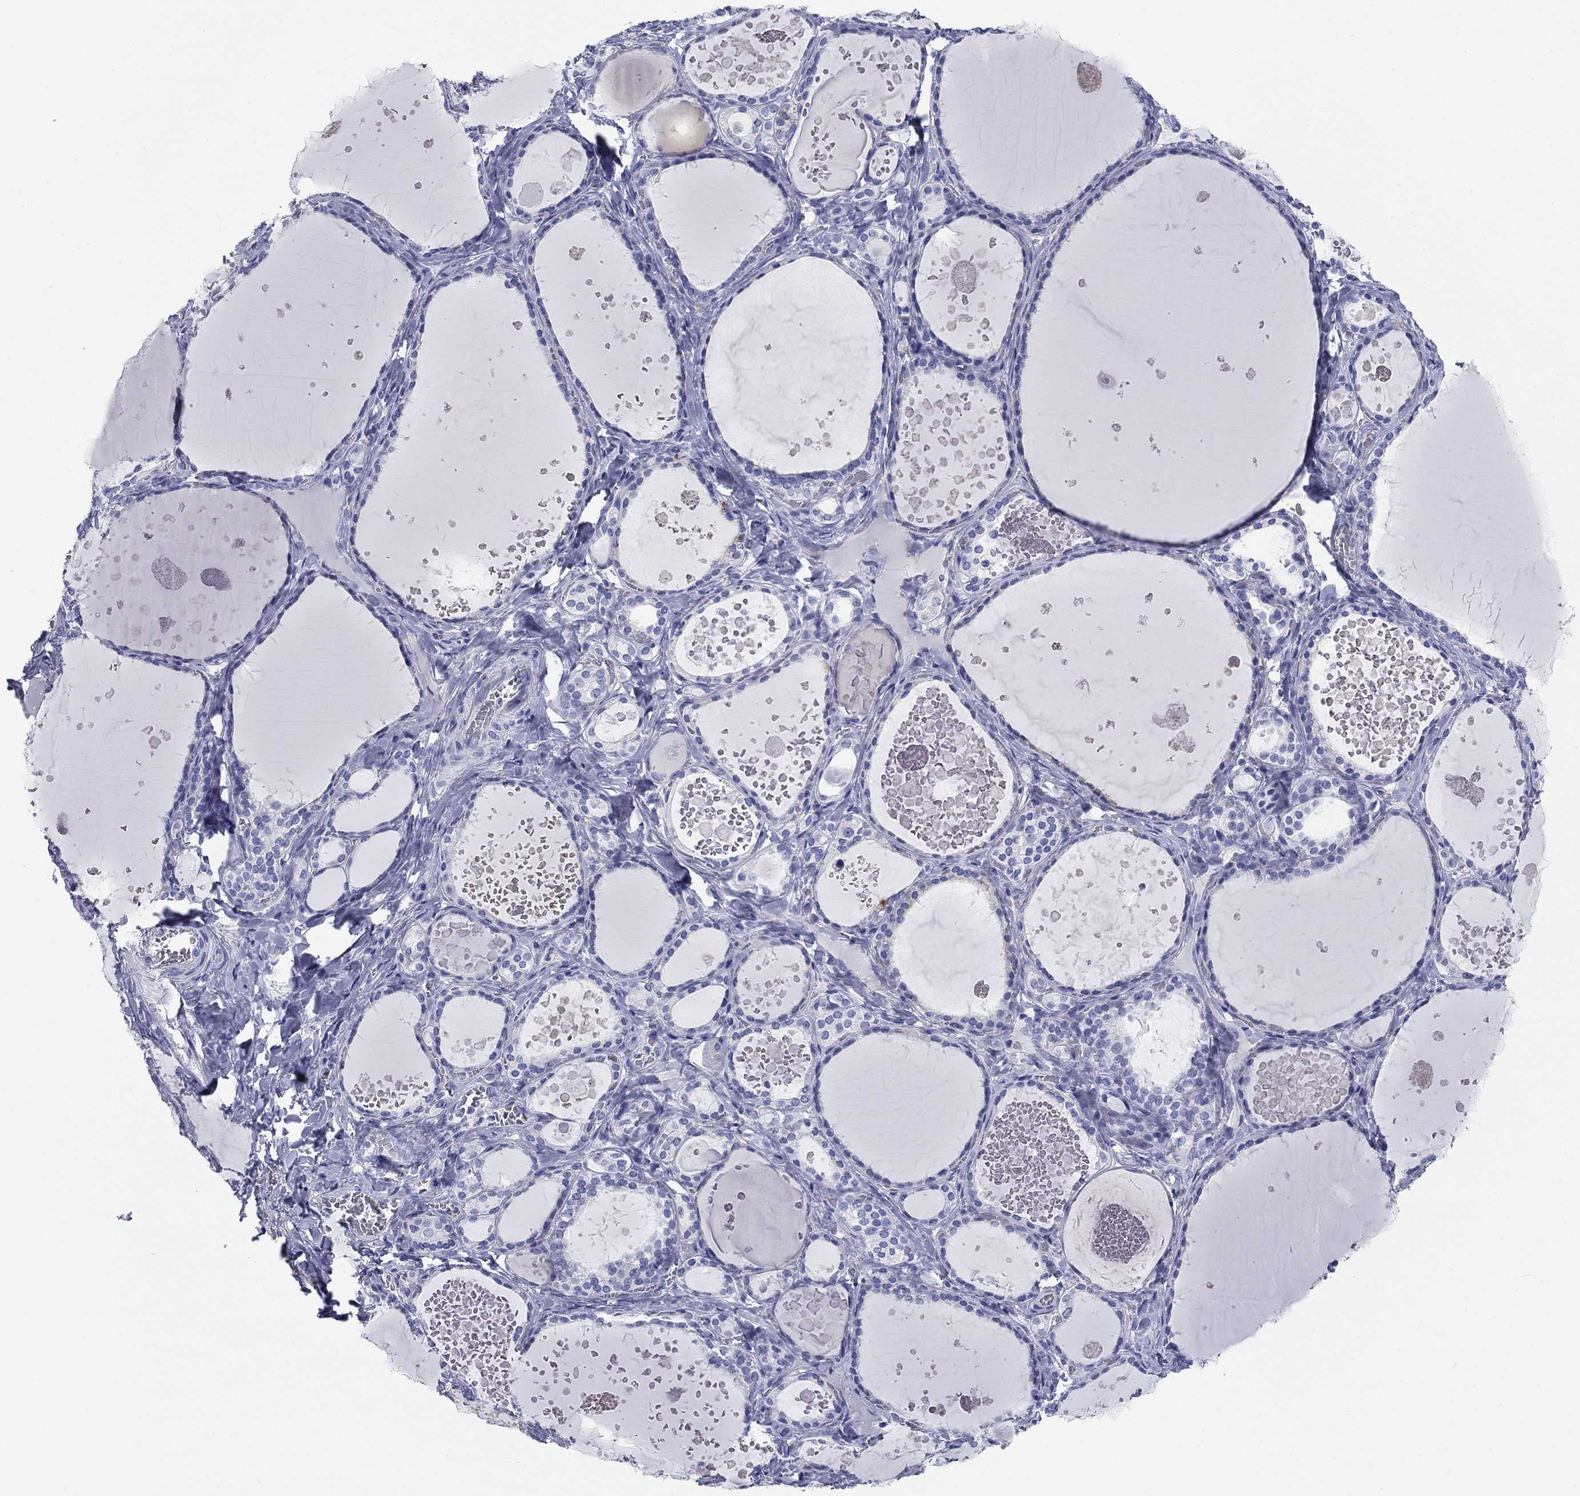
{"staining": {"intensity": "negative", "quantity": "none", "location": "none"}, "tissue": "thyroid gland", "cell_type": "Glandular cells", "image_type": "normal", "snomed": [{"axis": "morphology", "description": "Normal tissue, NOS"}, {"axis": "topography", "description": "Thyroid gland"}], "caption": "DAB (3,3'-diaminobenzidine) immunohistochemical staining of benign thyroid gland displays no significant positivity in glandular cells.", "gene": "KCNH1", "patient": {"sex": "female", "age": 56}}